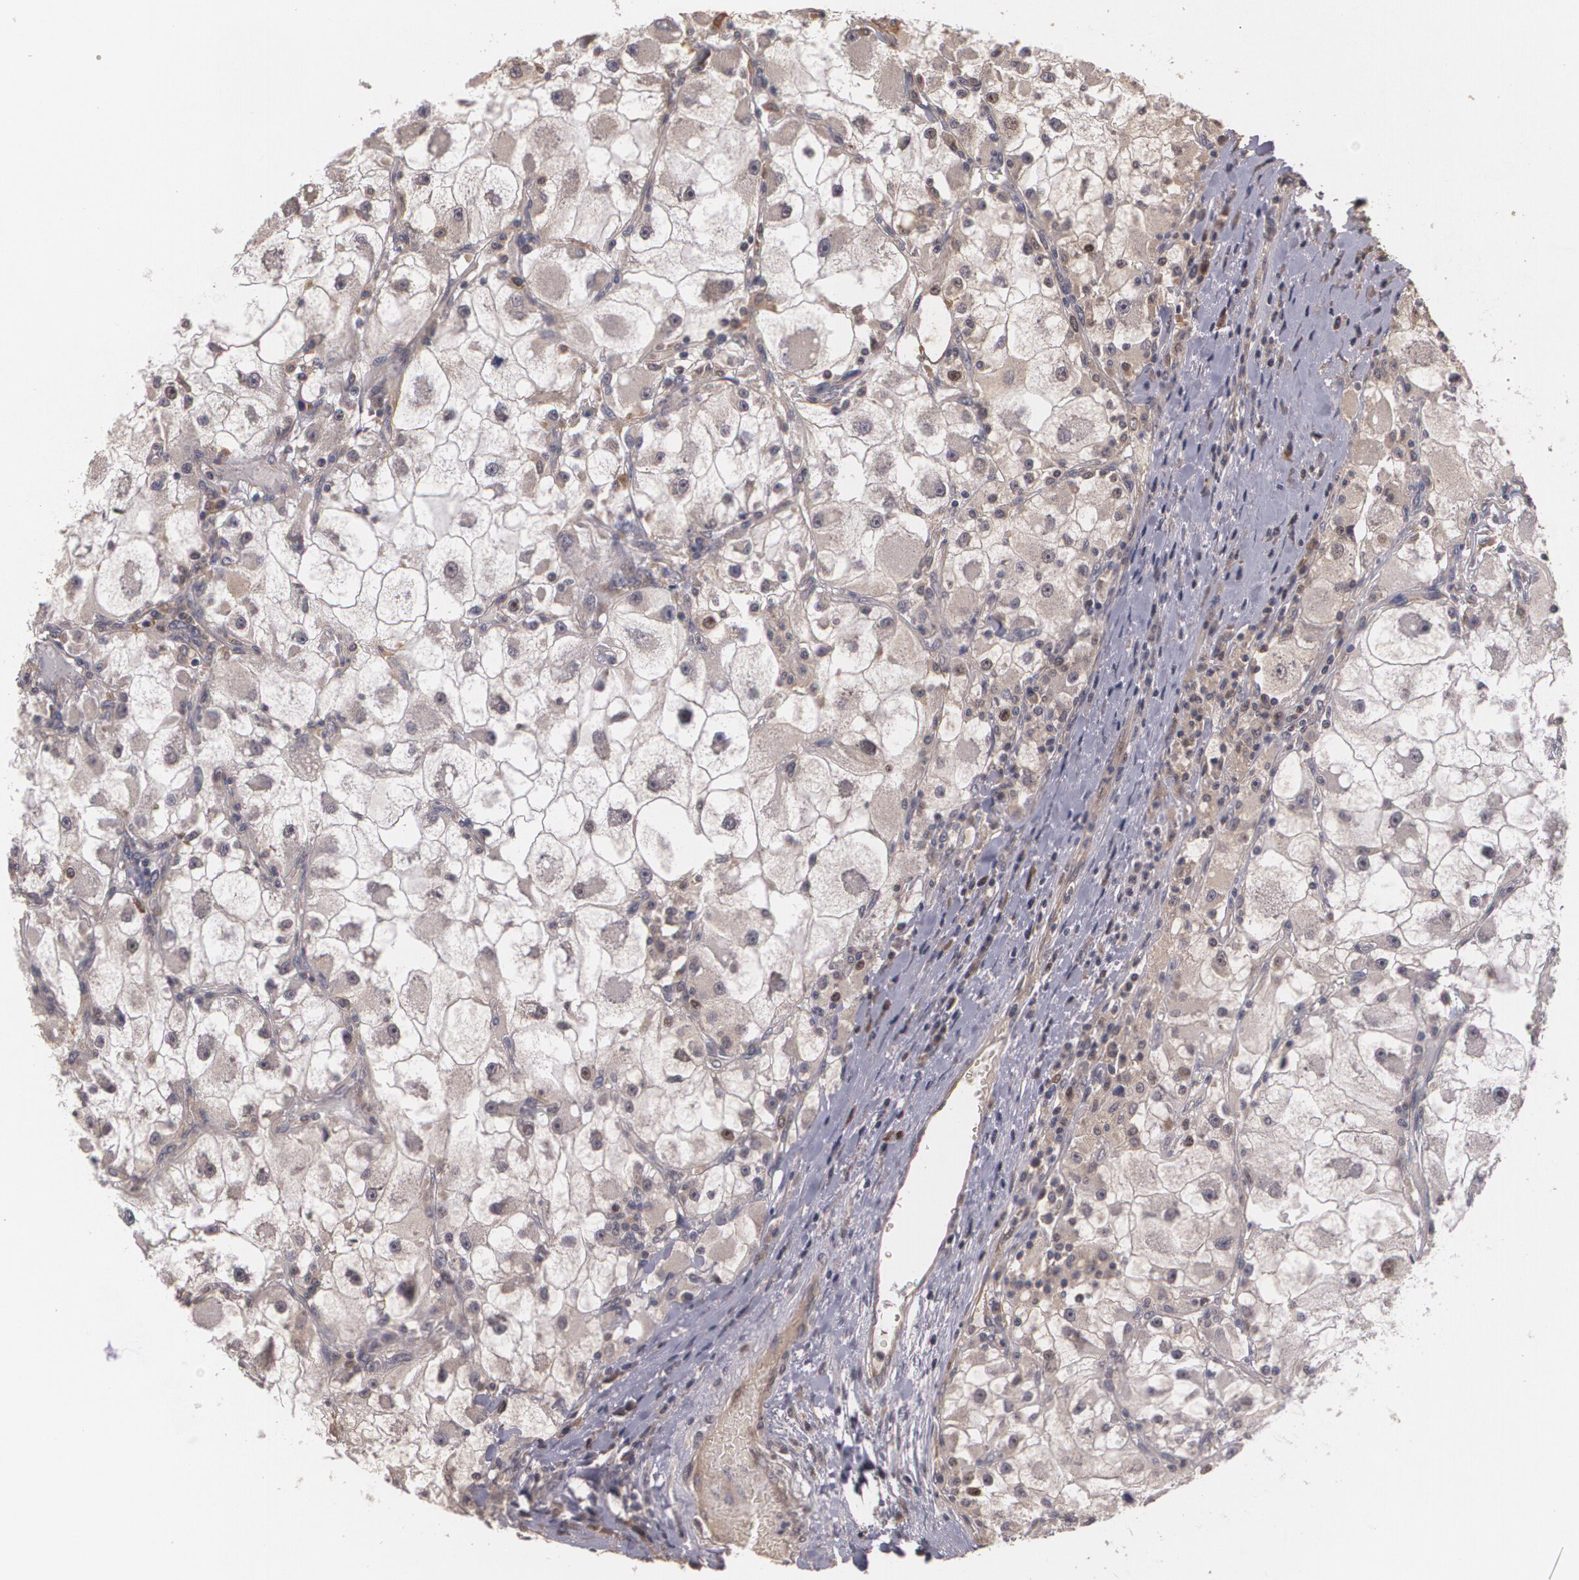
{"staining": {"intensity": "weak", "quantity": "25%-75%", "location": "cytoplasmic/membranous,nuclear"}, "tissue": "renal cancer", "cell_type": "Tumor cells", "image_type": "cancer", "snomed": [{"axis": "morphology", "description": "Adenocarcinoma, NOS"}, {"axis": "topography", "description": "Kidney"}], "caption": "Renal cancer (adenocarcinoma) tissue reveals weak cytoplasmic/membranous and nuclear expression in about 25%-75% of tumor cells Nuclei are stained in blue.", "gene": "BRCA1", "patient": {"sex": "female", "age": 73}}